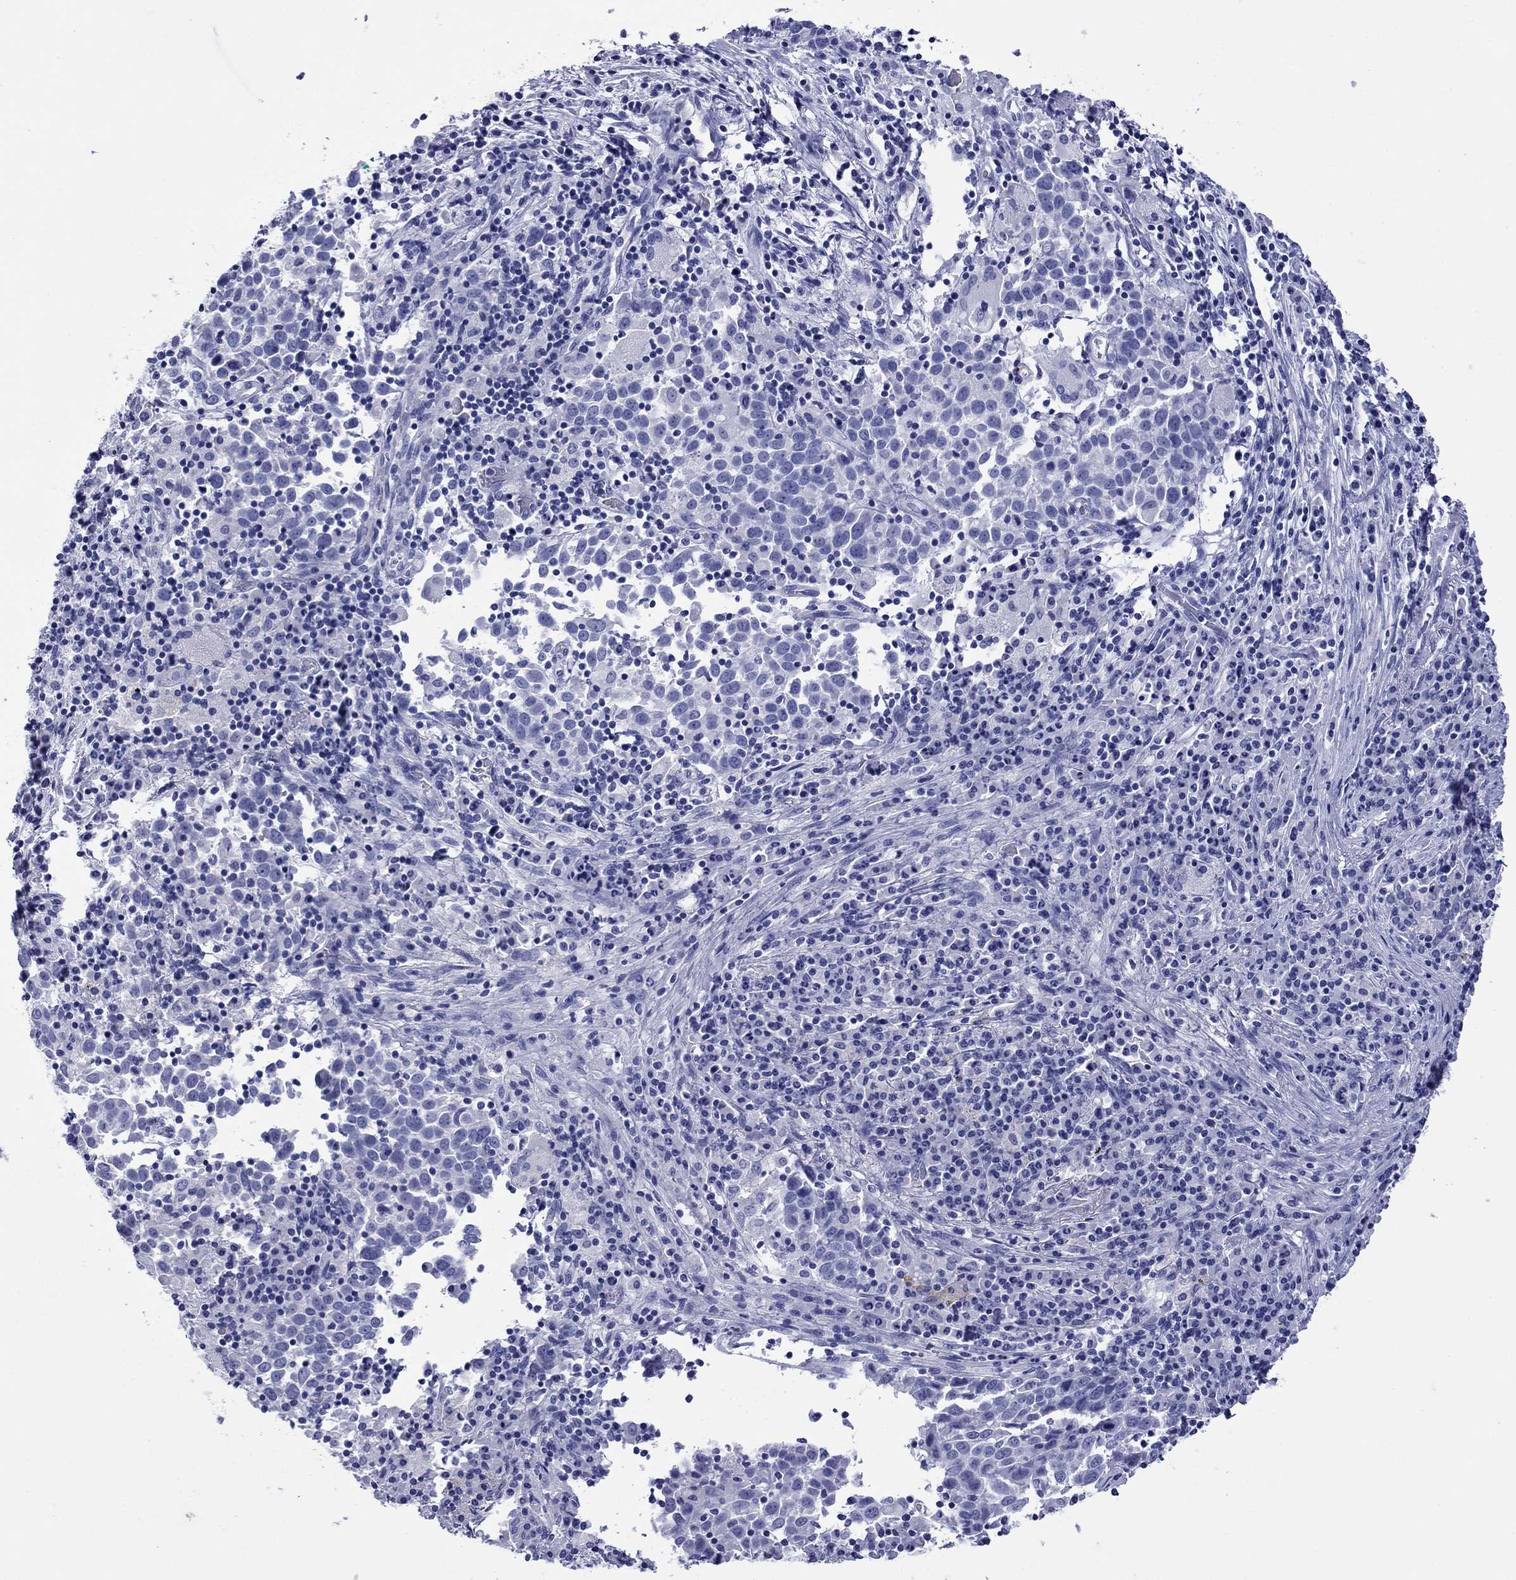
{"staining": {"intensity": "negative", "quantity": "none", "location": "none"}, "tissue": "lung cancer", "cell_type": "Tumor cells", "image_type": "cancer", "snomed": [{"axis": "morphology", "description": "Squamous cell carcinoma, NOS"}, {"axis": "topography", "description": "Lung"}], "caption": "Lung cancer (squamous cell carcinoma) was stained to show a protein in brown. There is no significant positivity in tumor cells.", "gene": "ROM1", "patient": {"sex": "male", "age": 57}}